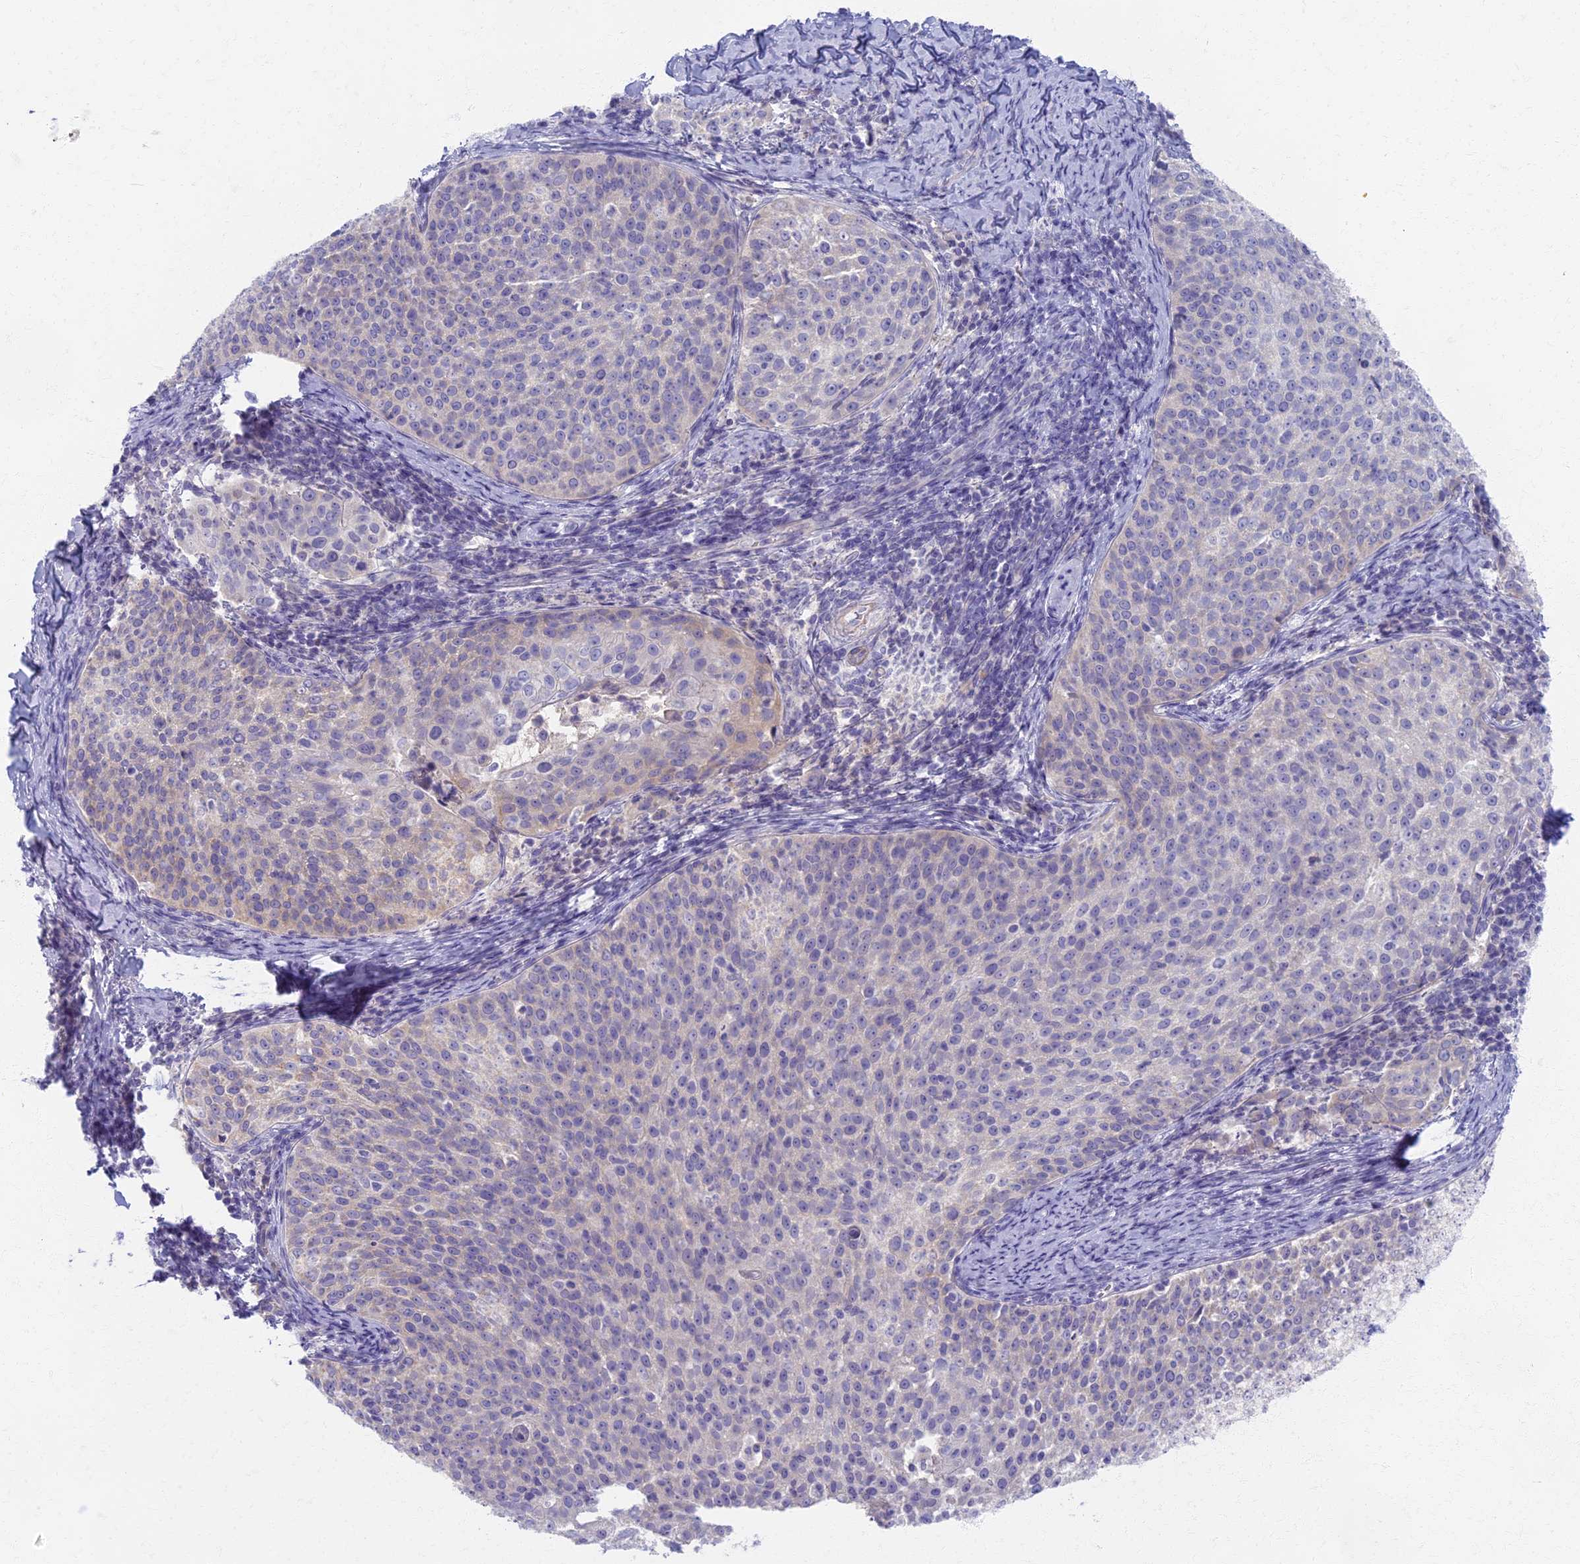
{"staining": {"intensity": "weak", "quantity": "<25%", "location": "cytoplasmic/membranous"}, "tissue": "cervical cancer", "cell_type": "Tumor cells", "image_type": "cancer", "snomed": [{"axis": "morphology", "description": "Squamous cell carcinoma, NOS"}, {"axis": "topography", "description": "Cervix"}], "caption": "DAB immunohistochemical staining of human cervical squamous cell carcinoma exhibits no significant positivity in tumor cells. (Brightfield microscopy of DAB immunohistochemistry (IHC) at high magnification).", "gene": "AP4E1", "patient": {"sex": "female", "age": 57}}